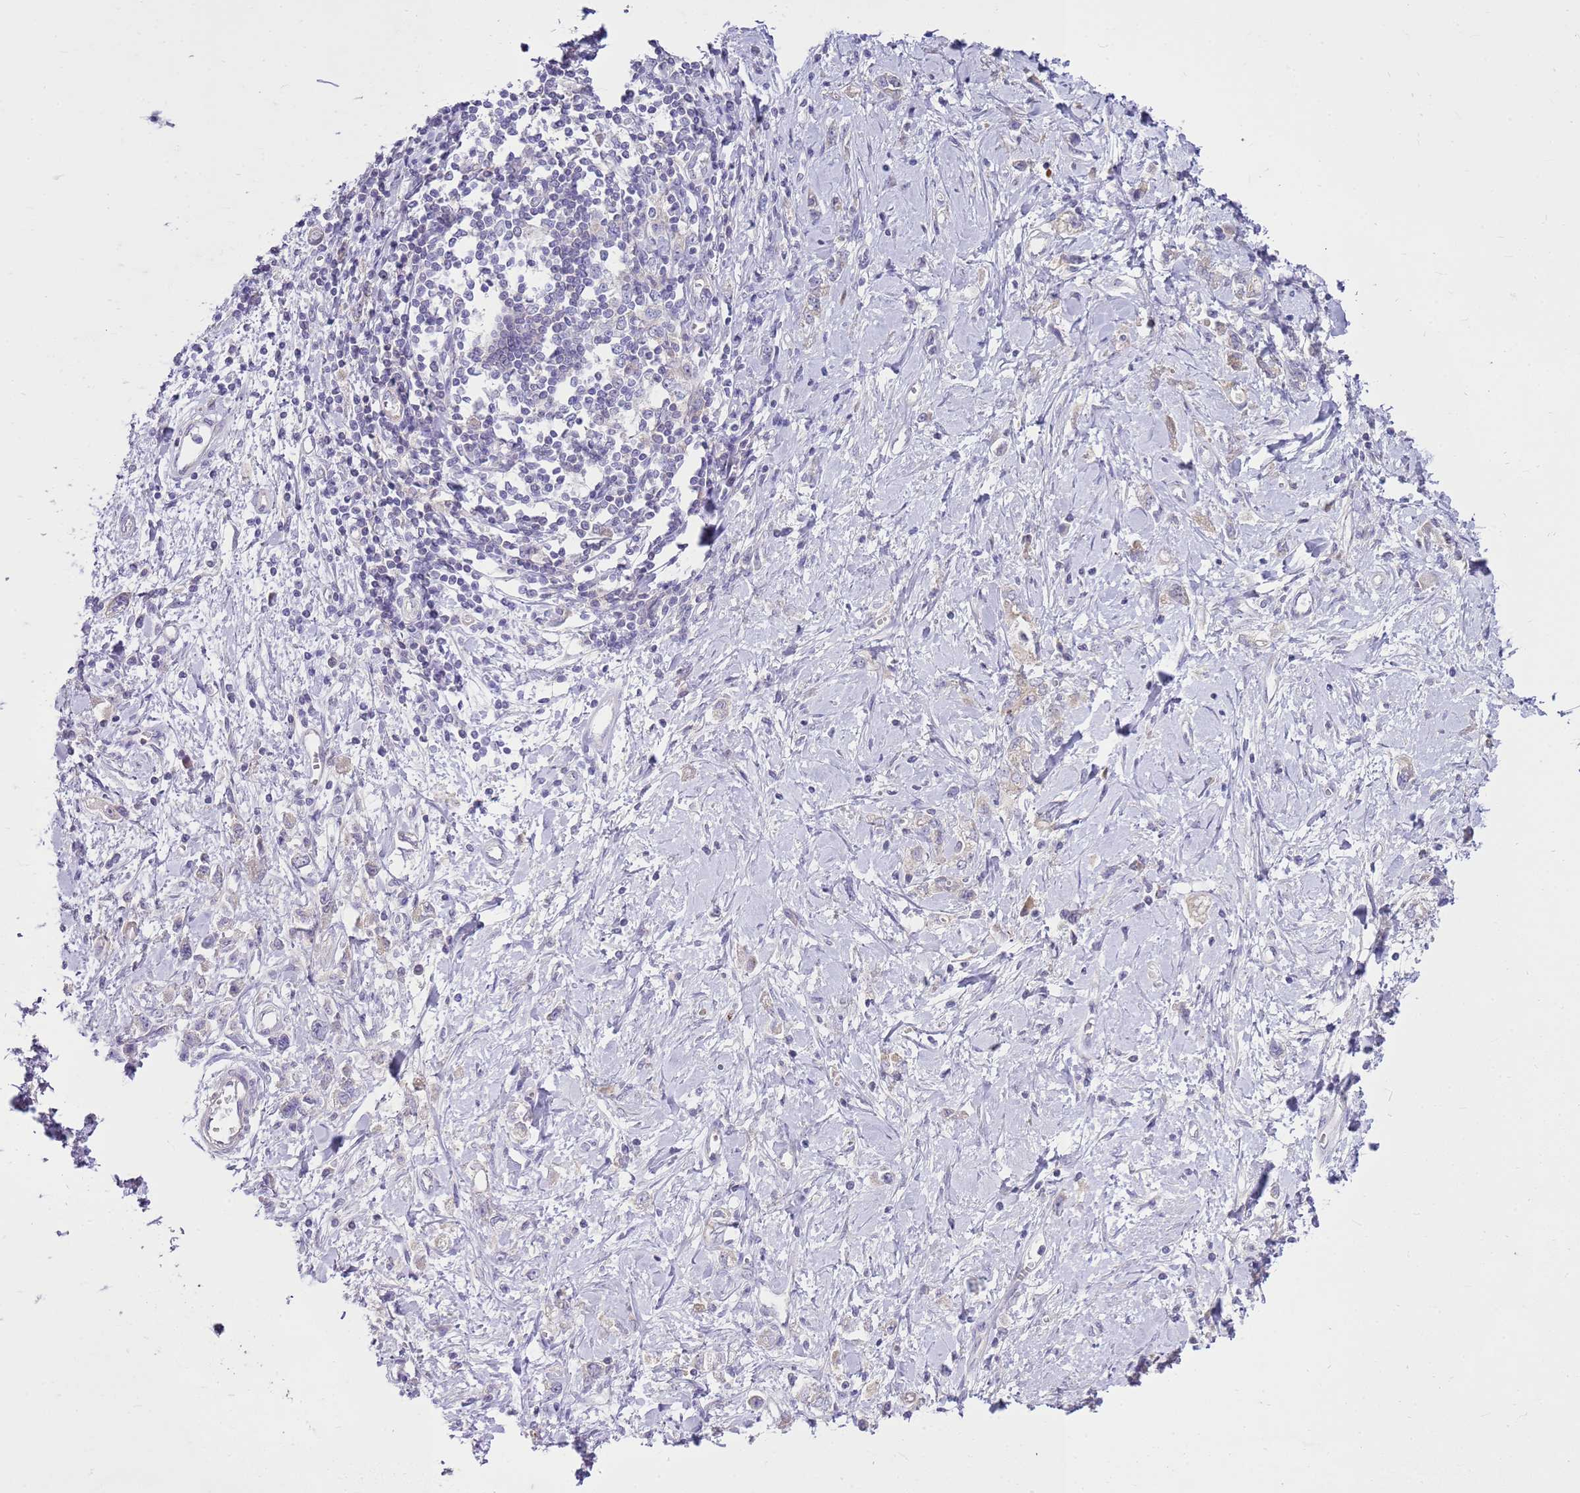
{"staining": {"intensity": "negative", "quantity": "none", "location": "none"}, "tissue": "stomach cancer", "cell_type": "Tumor cells", "image_type": "cancer", "snomed": [{"axis": "morphology", "description": "Adenocarcinoma, NOS"}, {"axis": "topography", "description": "Stomach"}], "caption": "Human adenocarcinoma (stomach) stained for a protein using IHC reveals no expression in tumor cells.", "gene": "FABP2", "patient": {"sex": "female", "age": 76}}